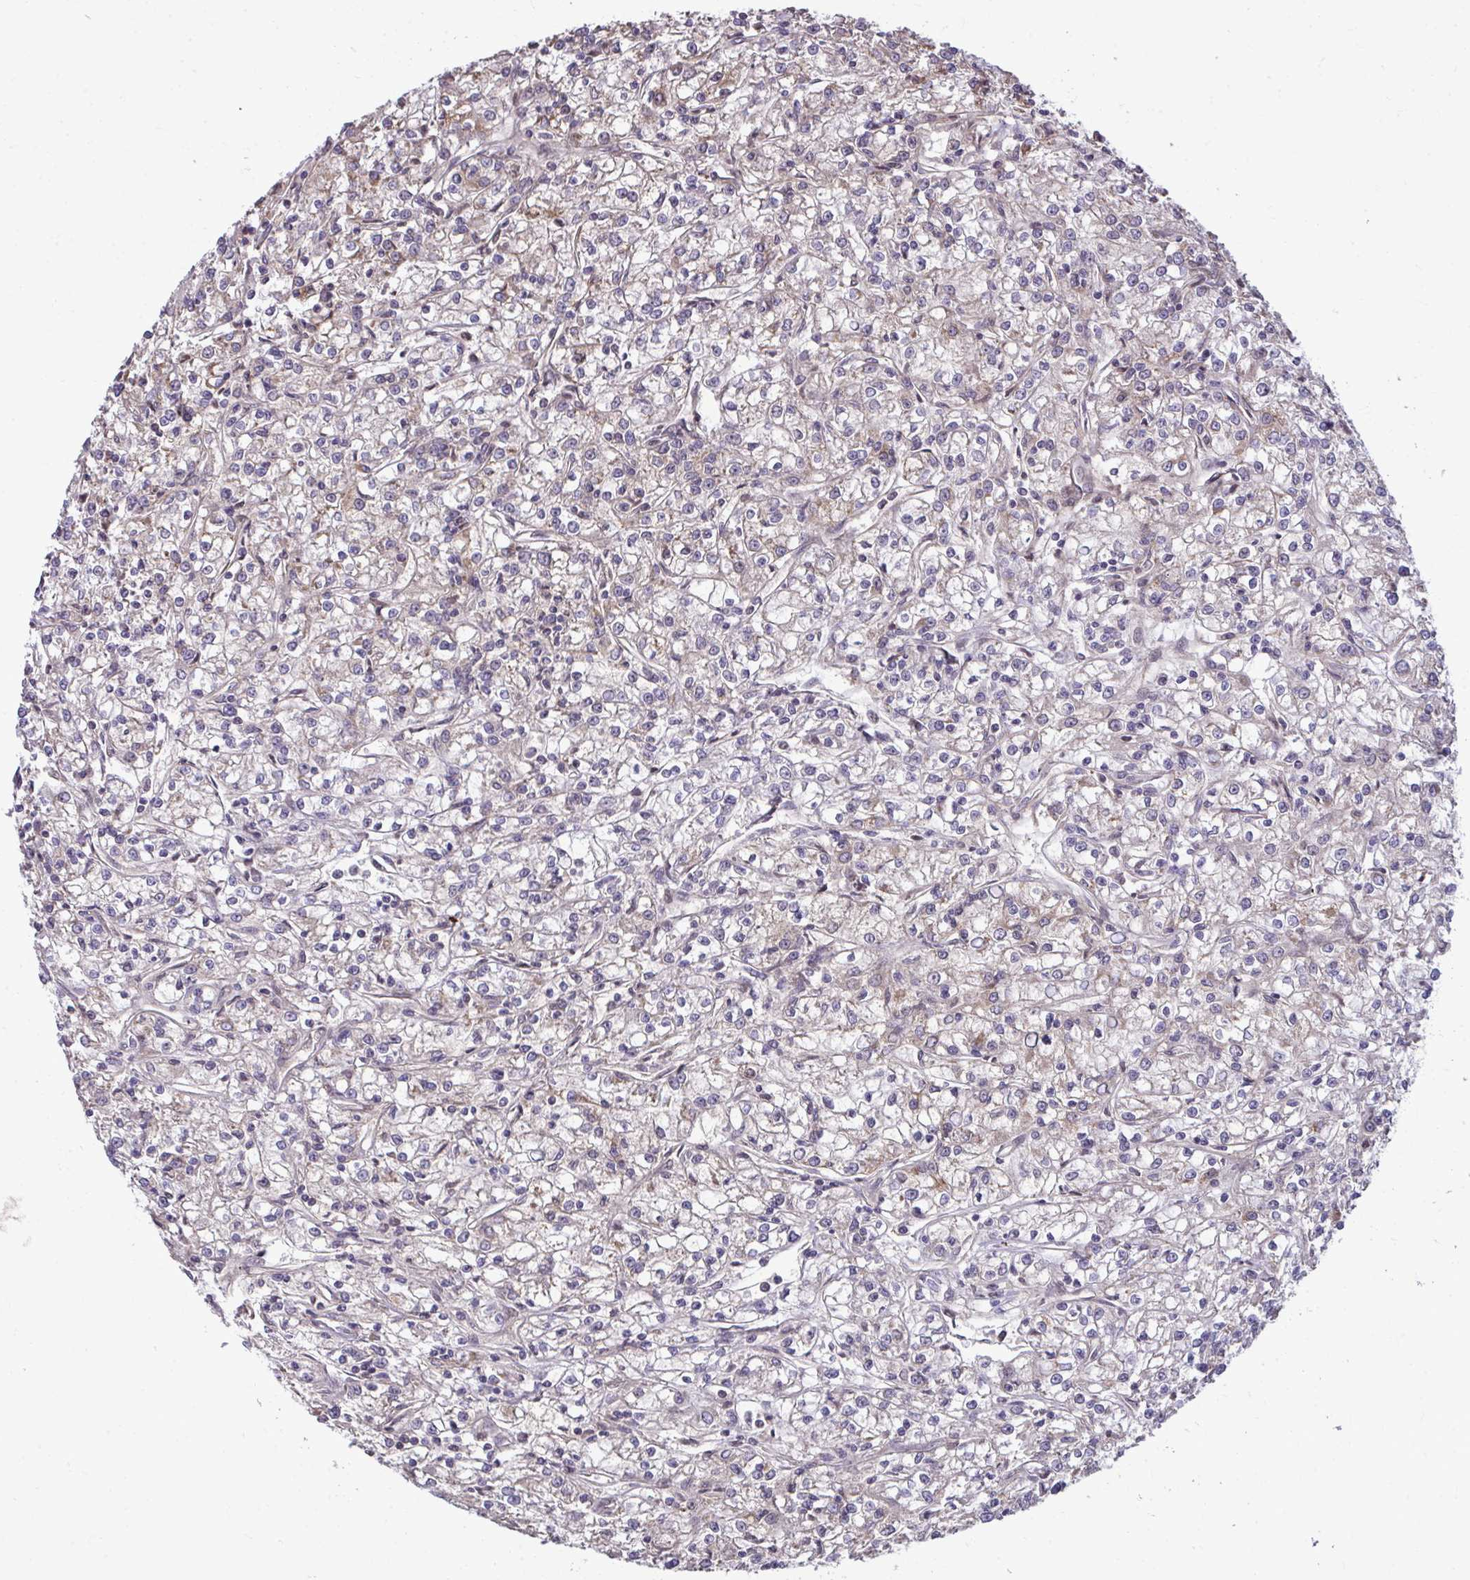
{"staining": {"intensity": "weak", "quantity": "<25%", "location": "cytoplasmic/membranous"}, "tissue": "renal cancer", "cell_type": "Tumor cells", "image_type": "cancer", "snomed": [{"axis": "morphology", "description": "Adenocarcinoma, NOS"}, {"axis": "topography", "description": "Kidney"}], "caption": "DAB immunohistochemical staining of renal cancer (adenocarcinoma) displays no significant staining in tumor cells.", "gene": "ZSCAN9", "patient": {"sex": "female", "age": 59}}